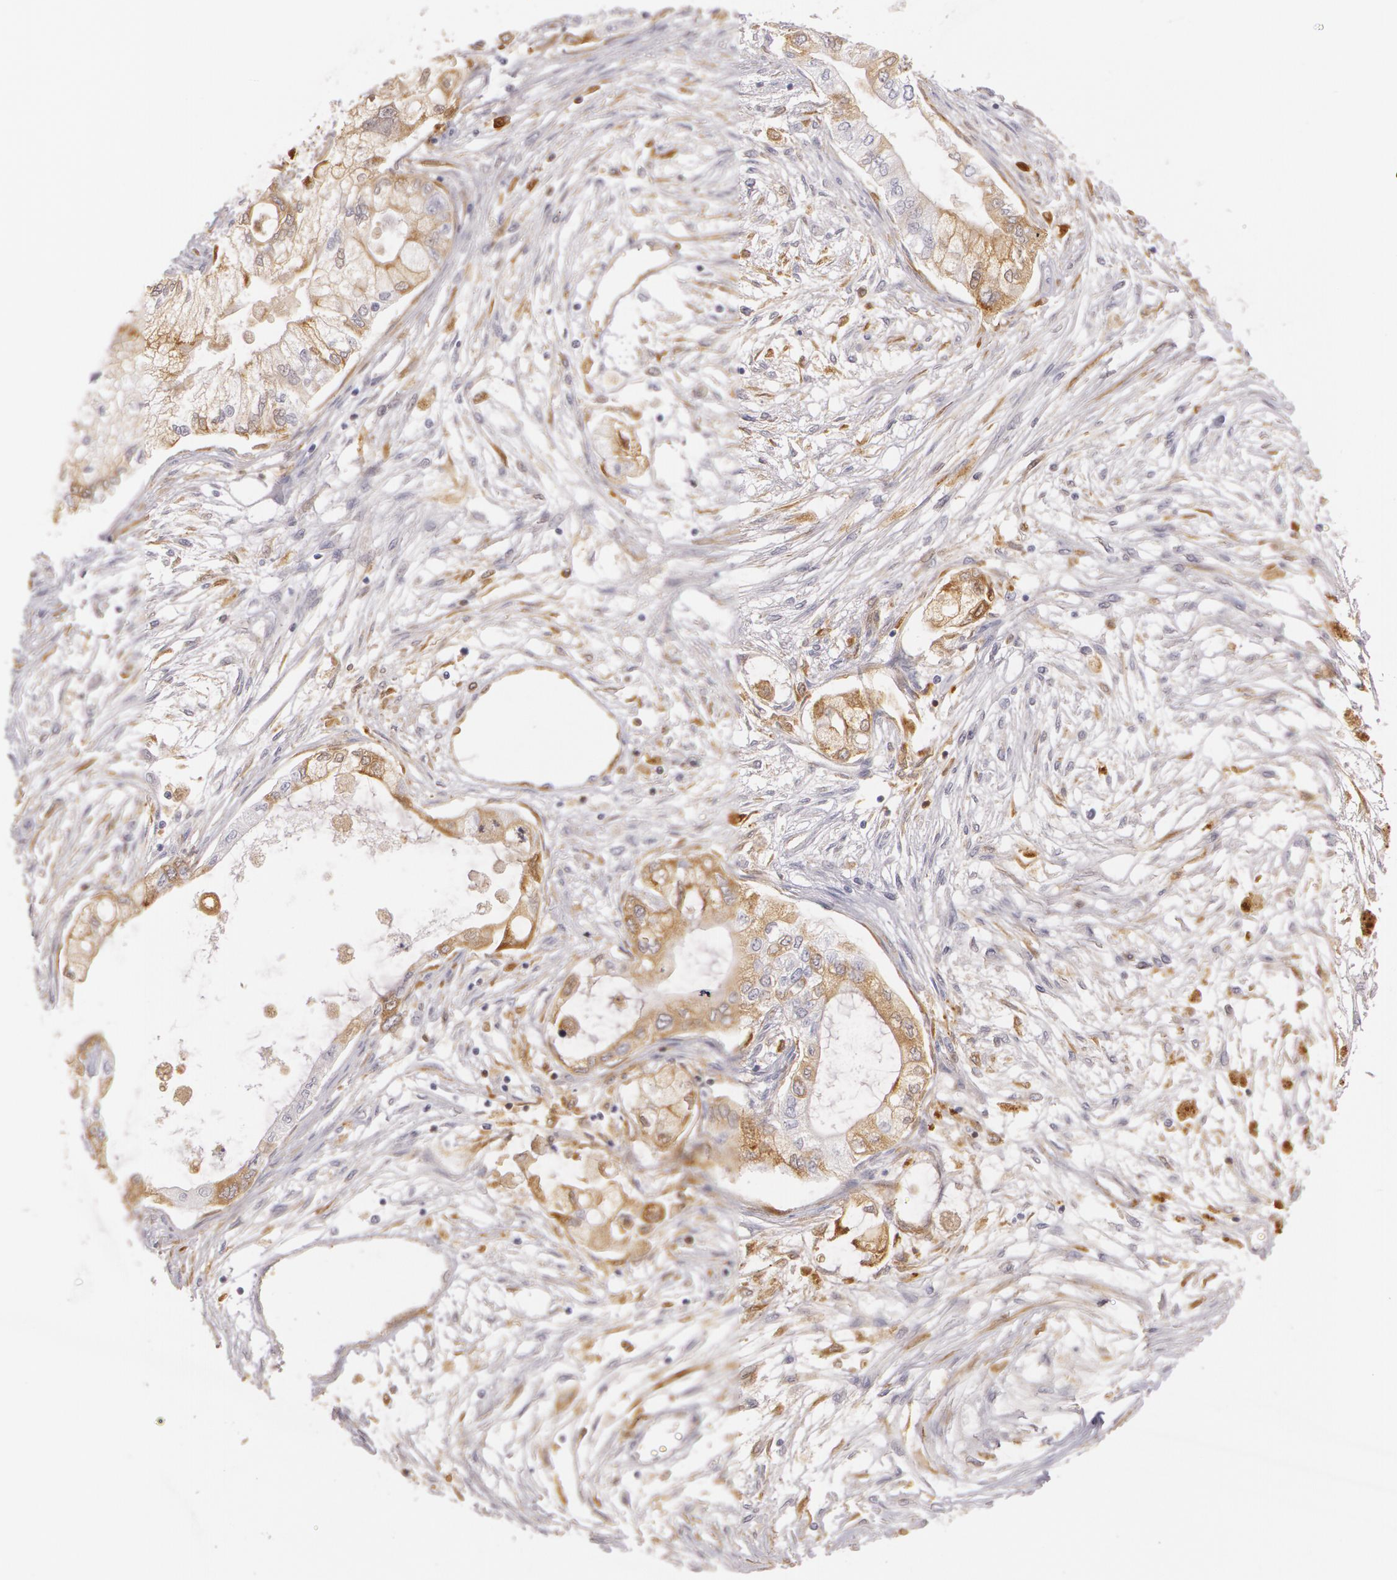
{"staining": {"intensity": "weak", "quantity": "<25%", "location": "cytoplasmic/membranous"}, "tissue": "pancreatic cancer", "cell_type": "Tumor cells", "image_type": "cancer", "snomed": [{"axis": "morphology", "description": "Adenocarcinoma, NOS"}, {"axis": "topography", "description": "Pancreas"}], "caption": "A high-resolution photomicrograph shows immunohistochemistry staining of pancreatic cancer, which shows no significant staining in tumor cells. (Immunohistochemistry, brightfield microscopy, high magnification).", "gene": "LBP", "patient": {"sex": "male", "age": 79}}